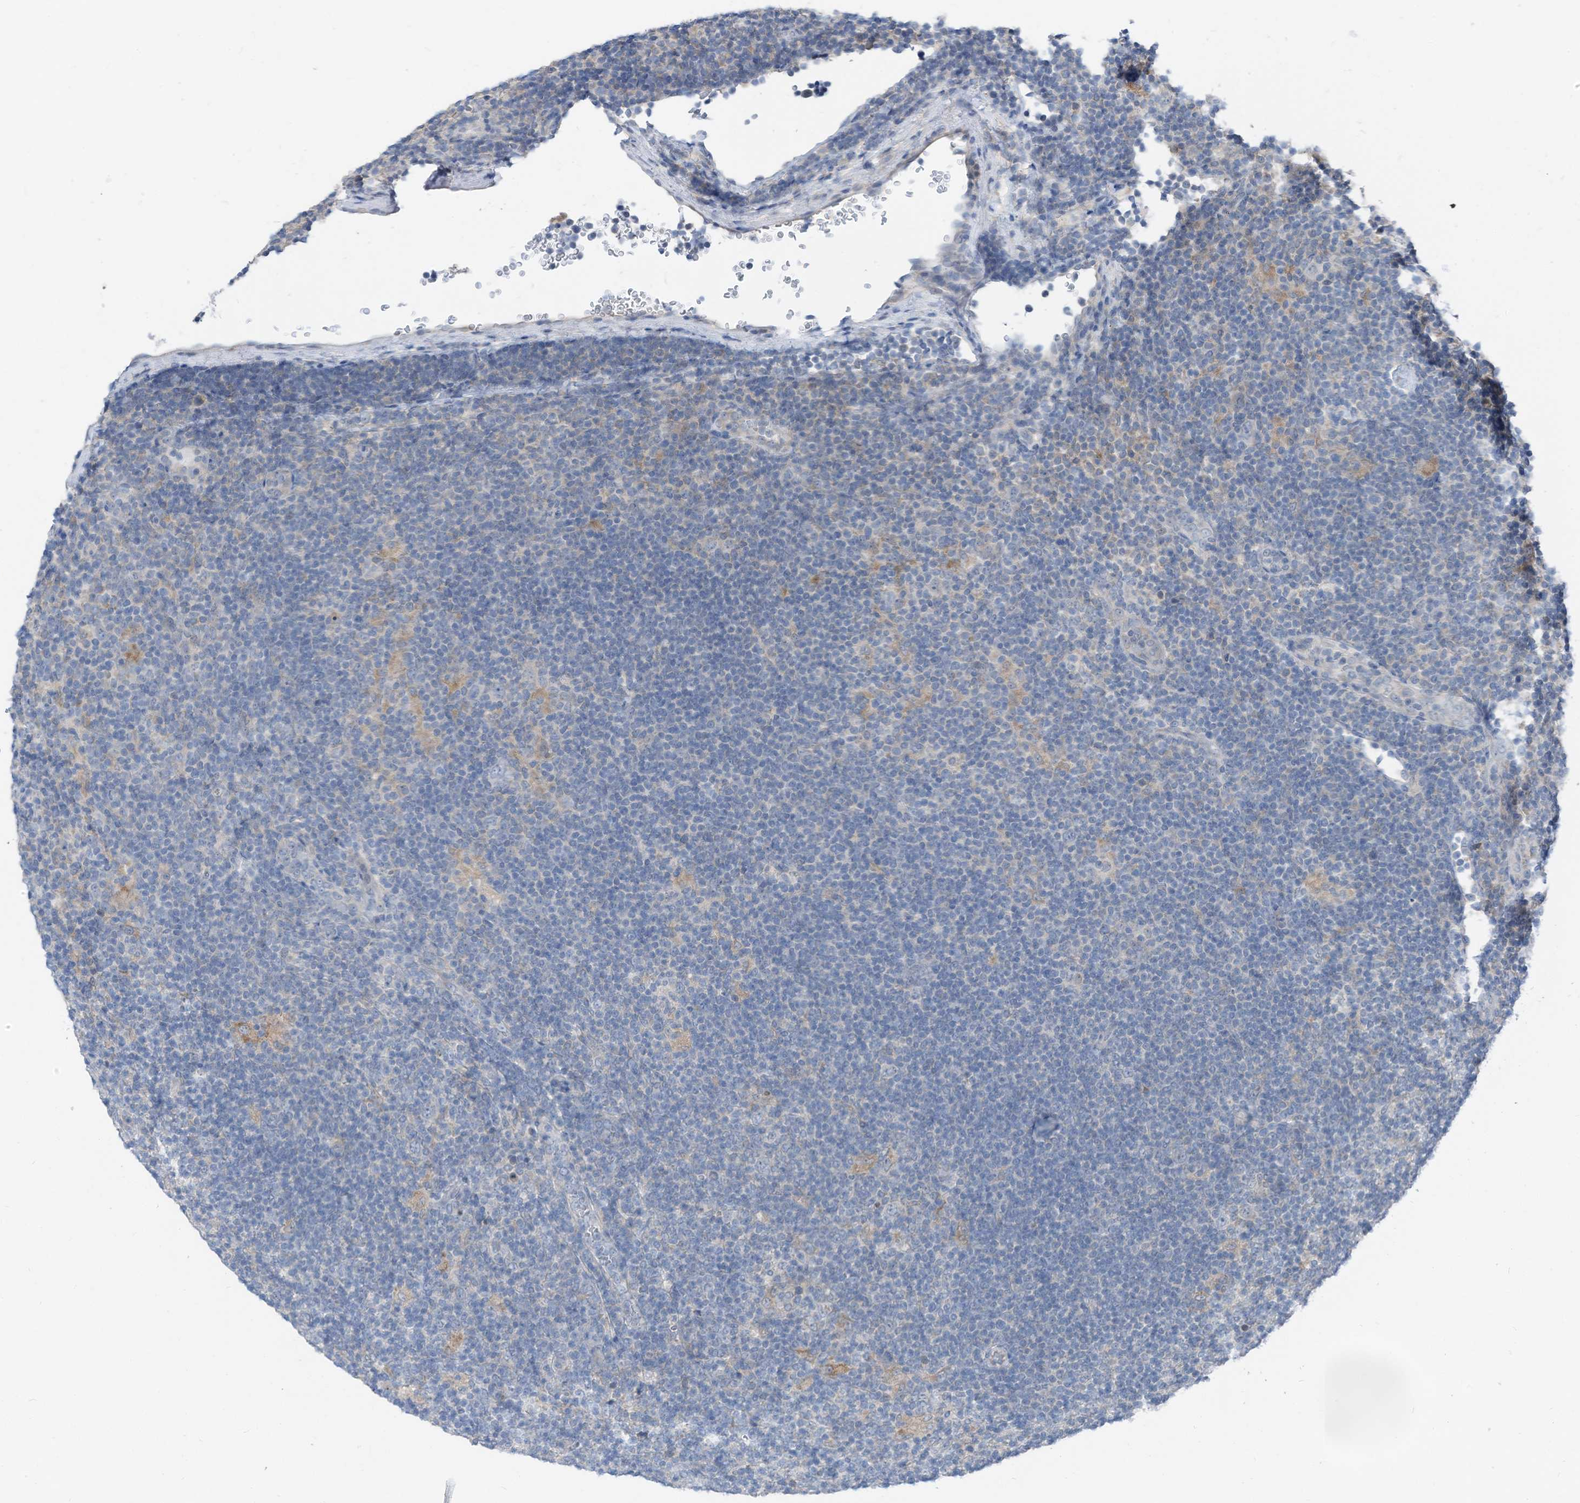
{"staining": {"intensity": "negative", "quantity": "none", "location": "none"}, "tissue": "lymphoma", "cell_type": "Tumor cells", "image_type": "cancer", "snomed": [{"axis": "morphology", "description": "Hodgkin's disease, NOS"}, {"axis": "topography", "description": "Lymph node"}], "caption": "Immunohistochemistry (IHC) histopathology image of neoplastic tissue: Hodgkin's disease stained with DAB displays no significant protein positivity in tumor cells.", "gene": "LDAH", "patient": {"sex": "female", "age": 57}}